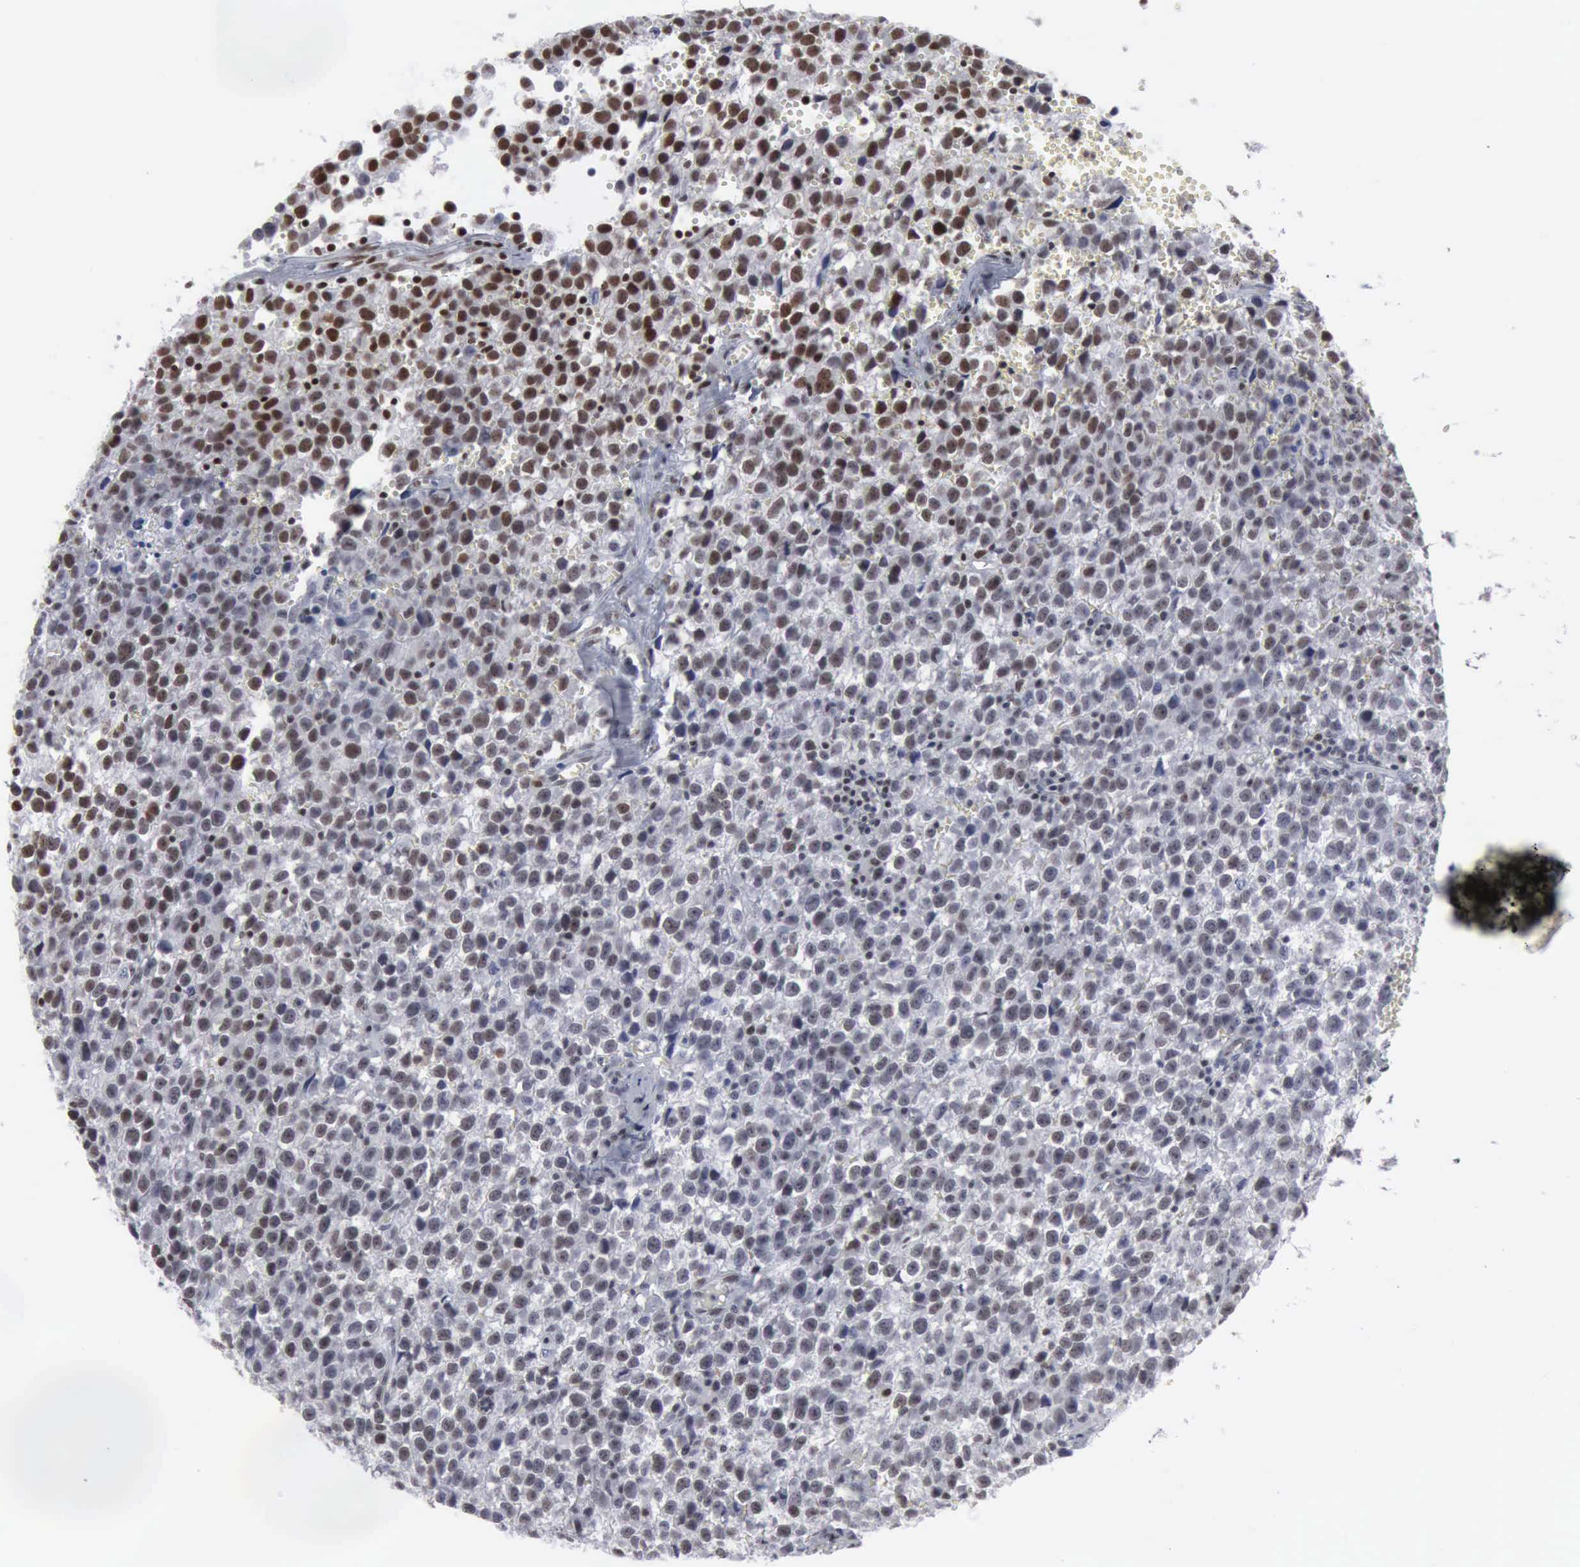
{"staining": {"intensity": "weak", "quantity": "<25%", "location": "nuclear"}, "tissue": "testis cancer", "cell_type": "Tumor cells", "image_type": "cancer", "snomed": [{"axis": "morphology", "description": "Seminoma, NOS"}, {"axis": "topography", "description": "Testis"}], "caption": "A histopathology image of human seminoma (testis) is negative for staining in tumor cells.", "gene": "XPA", "patient": {"sex": "male", "age": 35}}